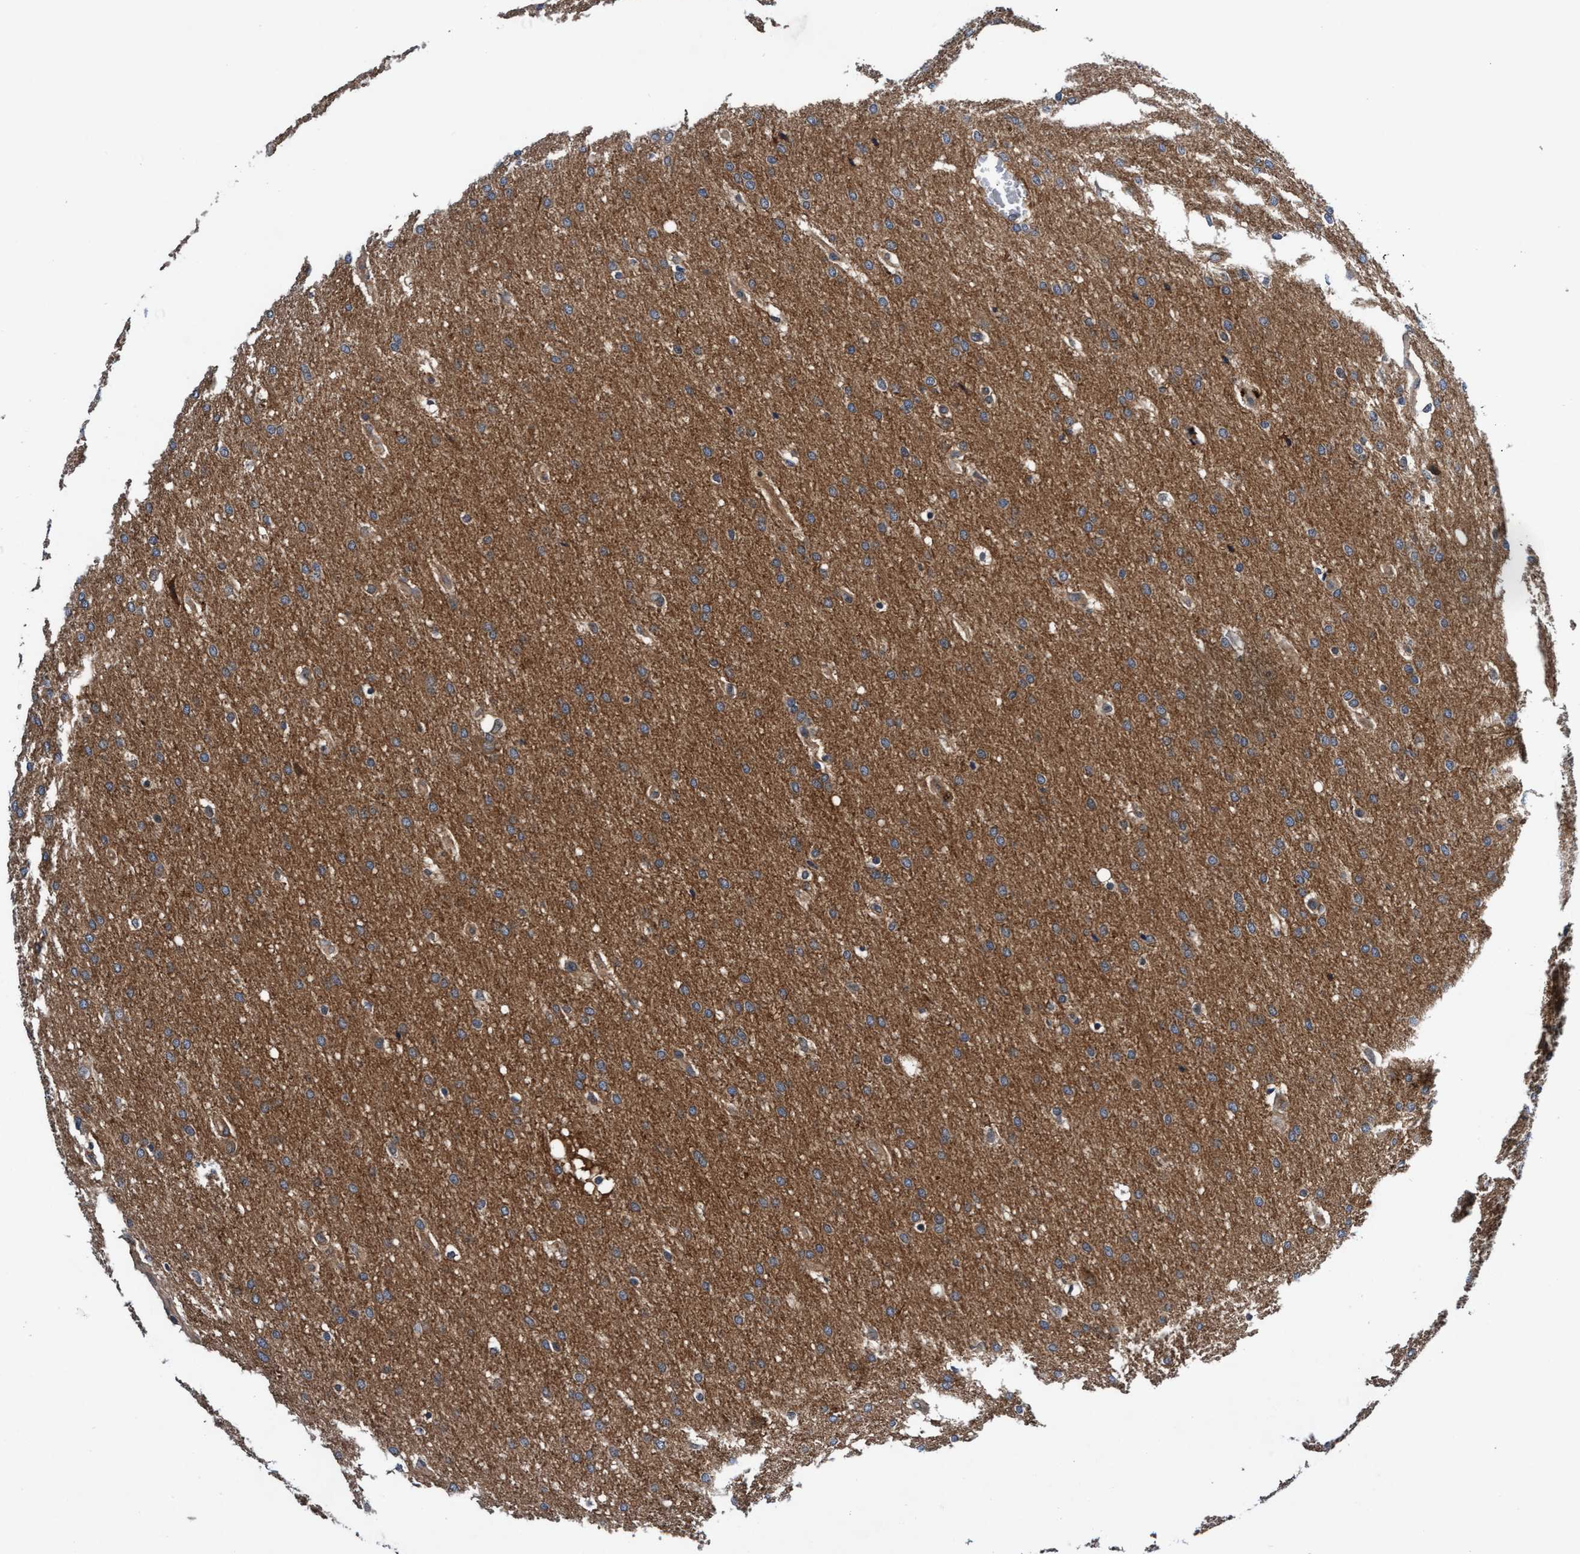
{"staining": {"intensity": "moderate", "quantity": "<25%", "location": "cytoplasmic/membranous"}, "tissue": "glioma", "cell_type": "Tumor cells", "image_type": "cancer", "snomed": [{"axis": "morphology", "description": "Glioma, malignant, Low grade"}, {"axis": "topography", "description": "Brain"}], "caption": "Tumor cells display low levels of moderate cytoplasmic/membranous staining in about <25% of cells in human glioma.", "gene": "EFCAB13", "patient": {"sex": "female", "age": 37}}